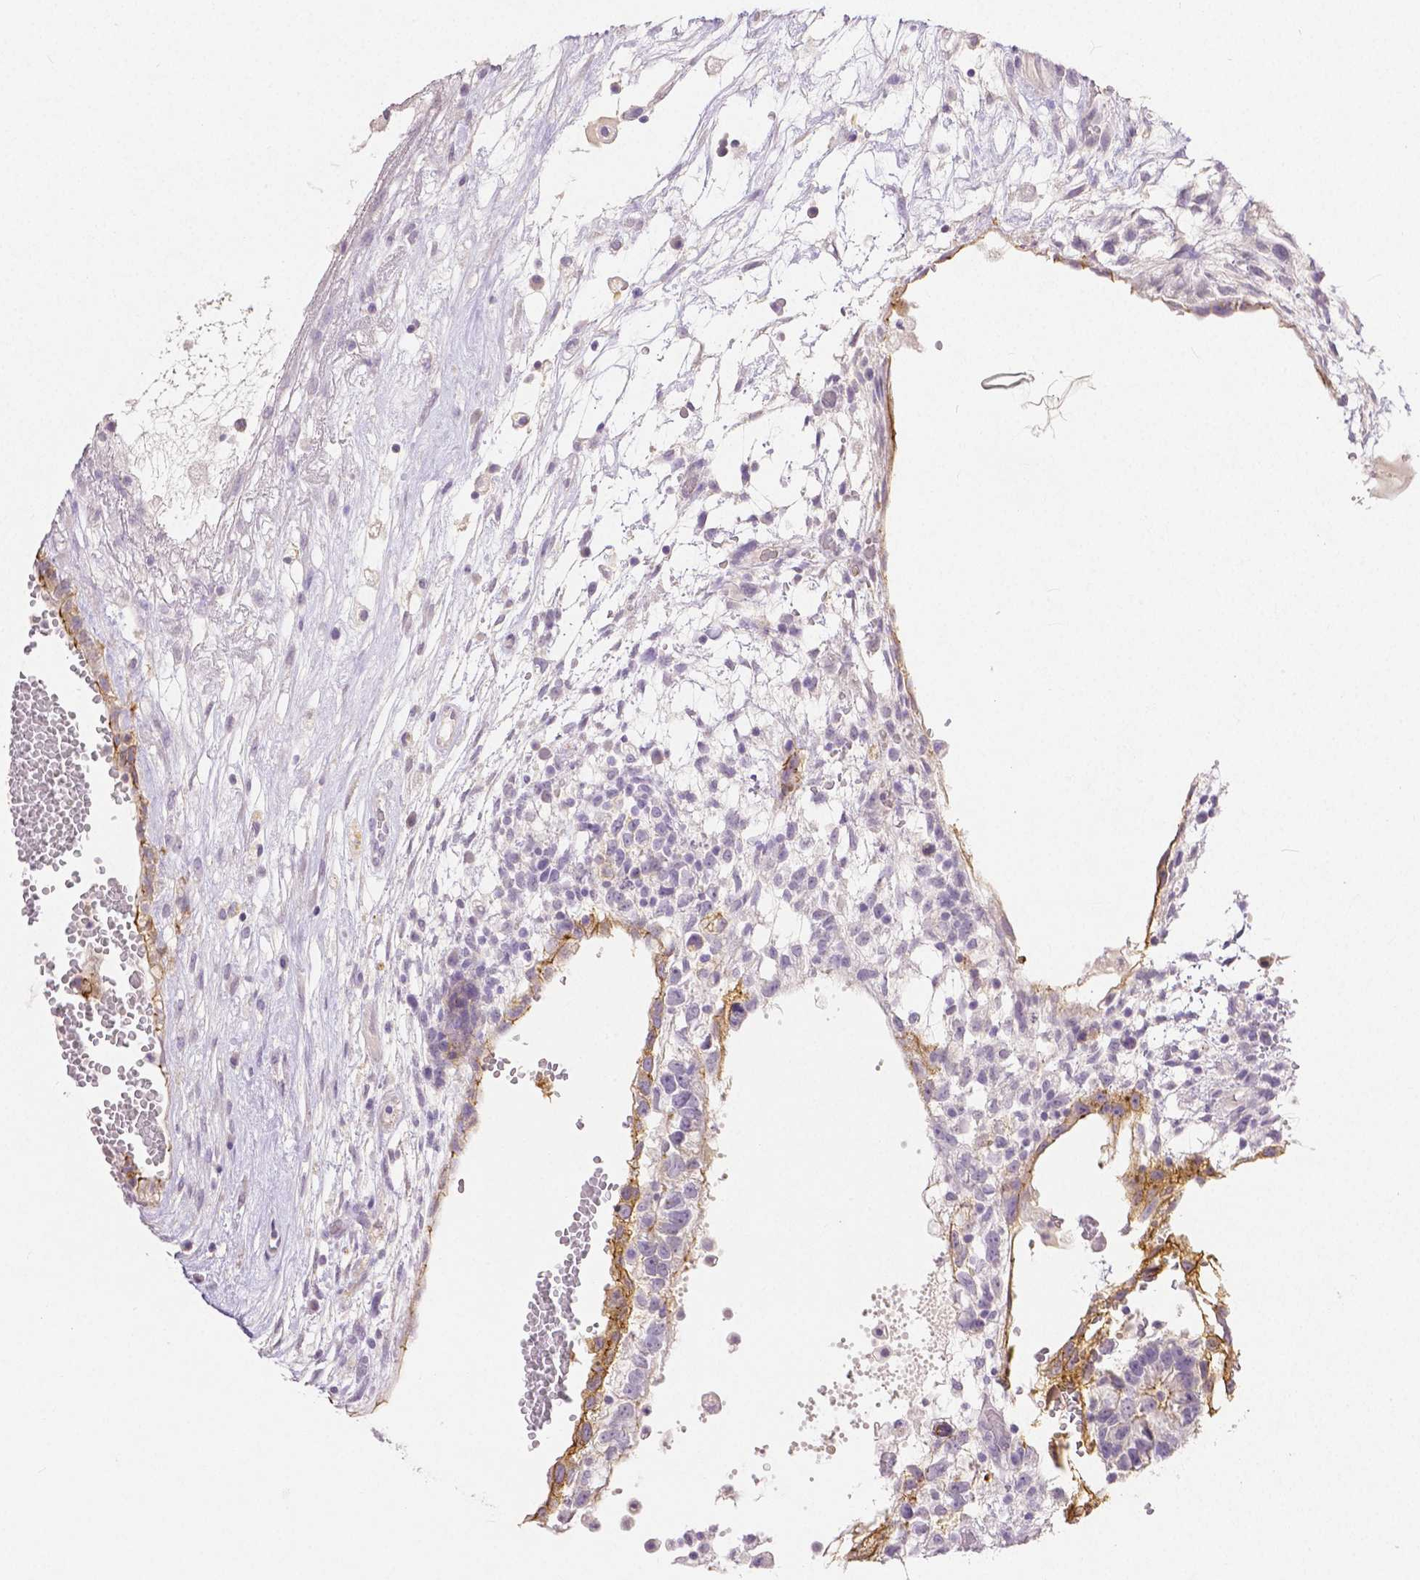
{"staining": {"intensity": "moderate", "quantity": "25%-75%", "location": "cytoplasmic/membranous"}, "tissue": "testis cancer", "cell_type": "Tumor cells", "image_type": "cancer", "snomed": [{"axis": "morphology", "description": "Normal tissue, NOS"}, {"axis": "morphology", "description": "Carcinoma, Embryonal, NOS"}, {"axis": "topography", "description": "Testis"}], "caption": "Immunohistochemical staining of human testis cancer exhibits moderate cytoplasmic/membranous protein expression in approximately 25%-75% of tumor cells.", "gene": "OCLN", "patient": {"sex": "male", "age": 32}}